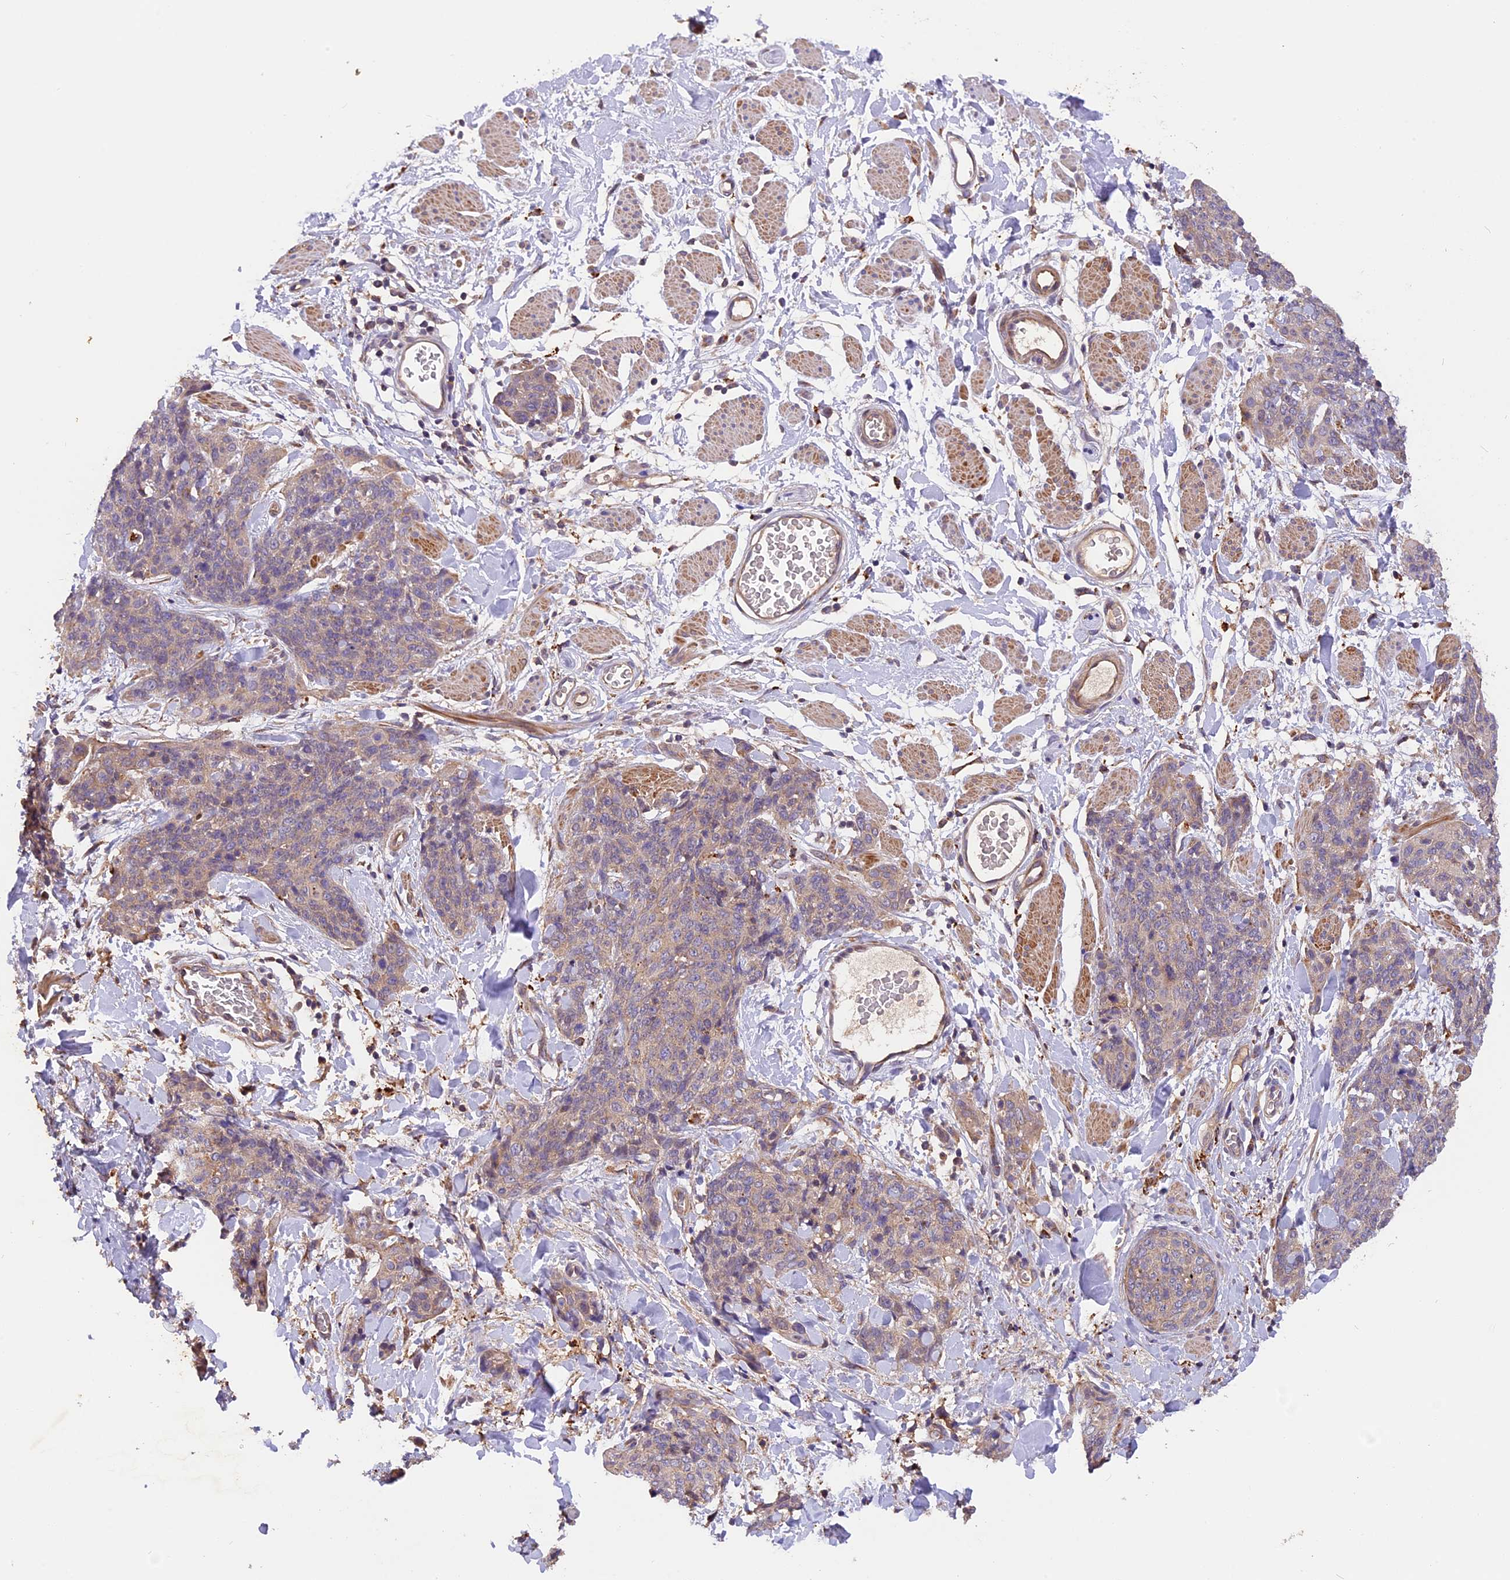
{"staining": {"intensity": "weak", "quantity": "25%-75%", "location": "cytoplasmic/membranous"}, "tissue": "skin cancer", "cell_type": "Tumor cells", "image_type": "cancer", "snomed": [{"axis": "morphology", "description": "Squamous cell carcinoma, NOS"}, {"axis": "topography", "description": "Skin"}, {"axis": "topography", "description": "Vulva"}], "caption": "DAB immunohistochemical staining of skin cancer demonstrates weak cytoplasmic/membranous protein positivity in about 25%-75% of tumor cells.", "gene": "COPE", "patient": {"sex": "female", "age": 85}}